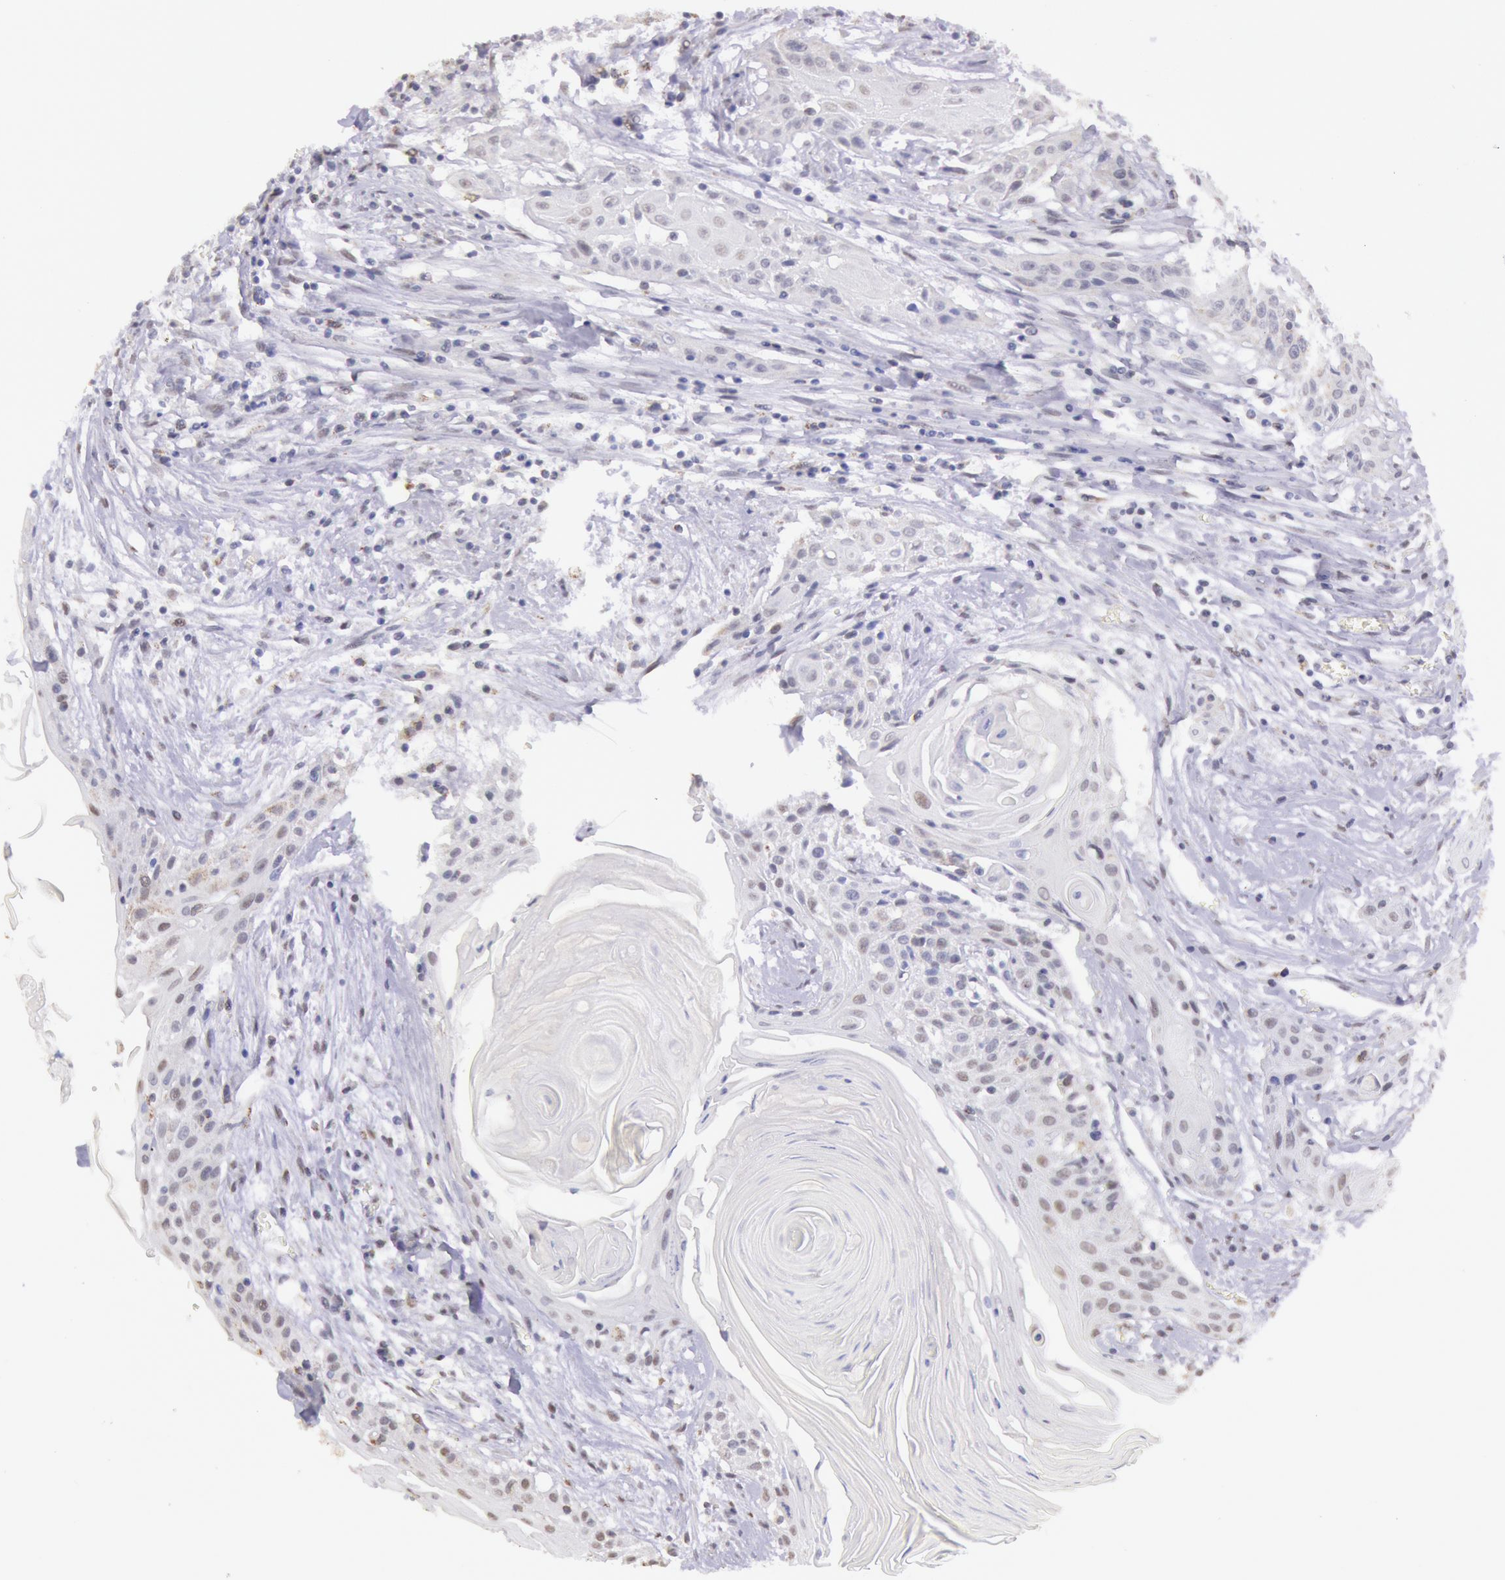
{"staining": {"intensity": "weak", "quantity": "25%-75%", "location": "cytoplasmic/membranous"}, "tissue": "head and neck cancer", "cell_type": "Tumor cells", "image_type": "cancer", "snomed": [{"axis": "morphology", "description": "Squamous cell carcinoma, NOS"}, {"axis": "morphology", "description": "Squamous cell carcinoma, metastatic, NOS"}, {"axis": "topography", "description": "Lymph node"}, {"axis": "topography", "description": "Salivary gland"}, {"axis": "topography", "description": "Head-Neck"}], "caption": "A histopathology image of head and neck cancer (squamous cell carcinoma) stained for a protein shows weak cytoplasmic/membranous brown staining in tumor cells.", "gene": "FRMD6", "patient": {"sex": "female", "age": 74}}